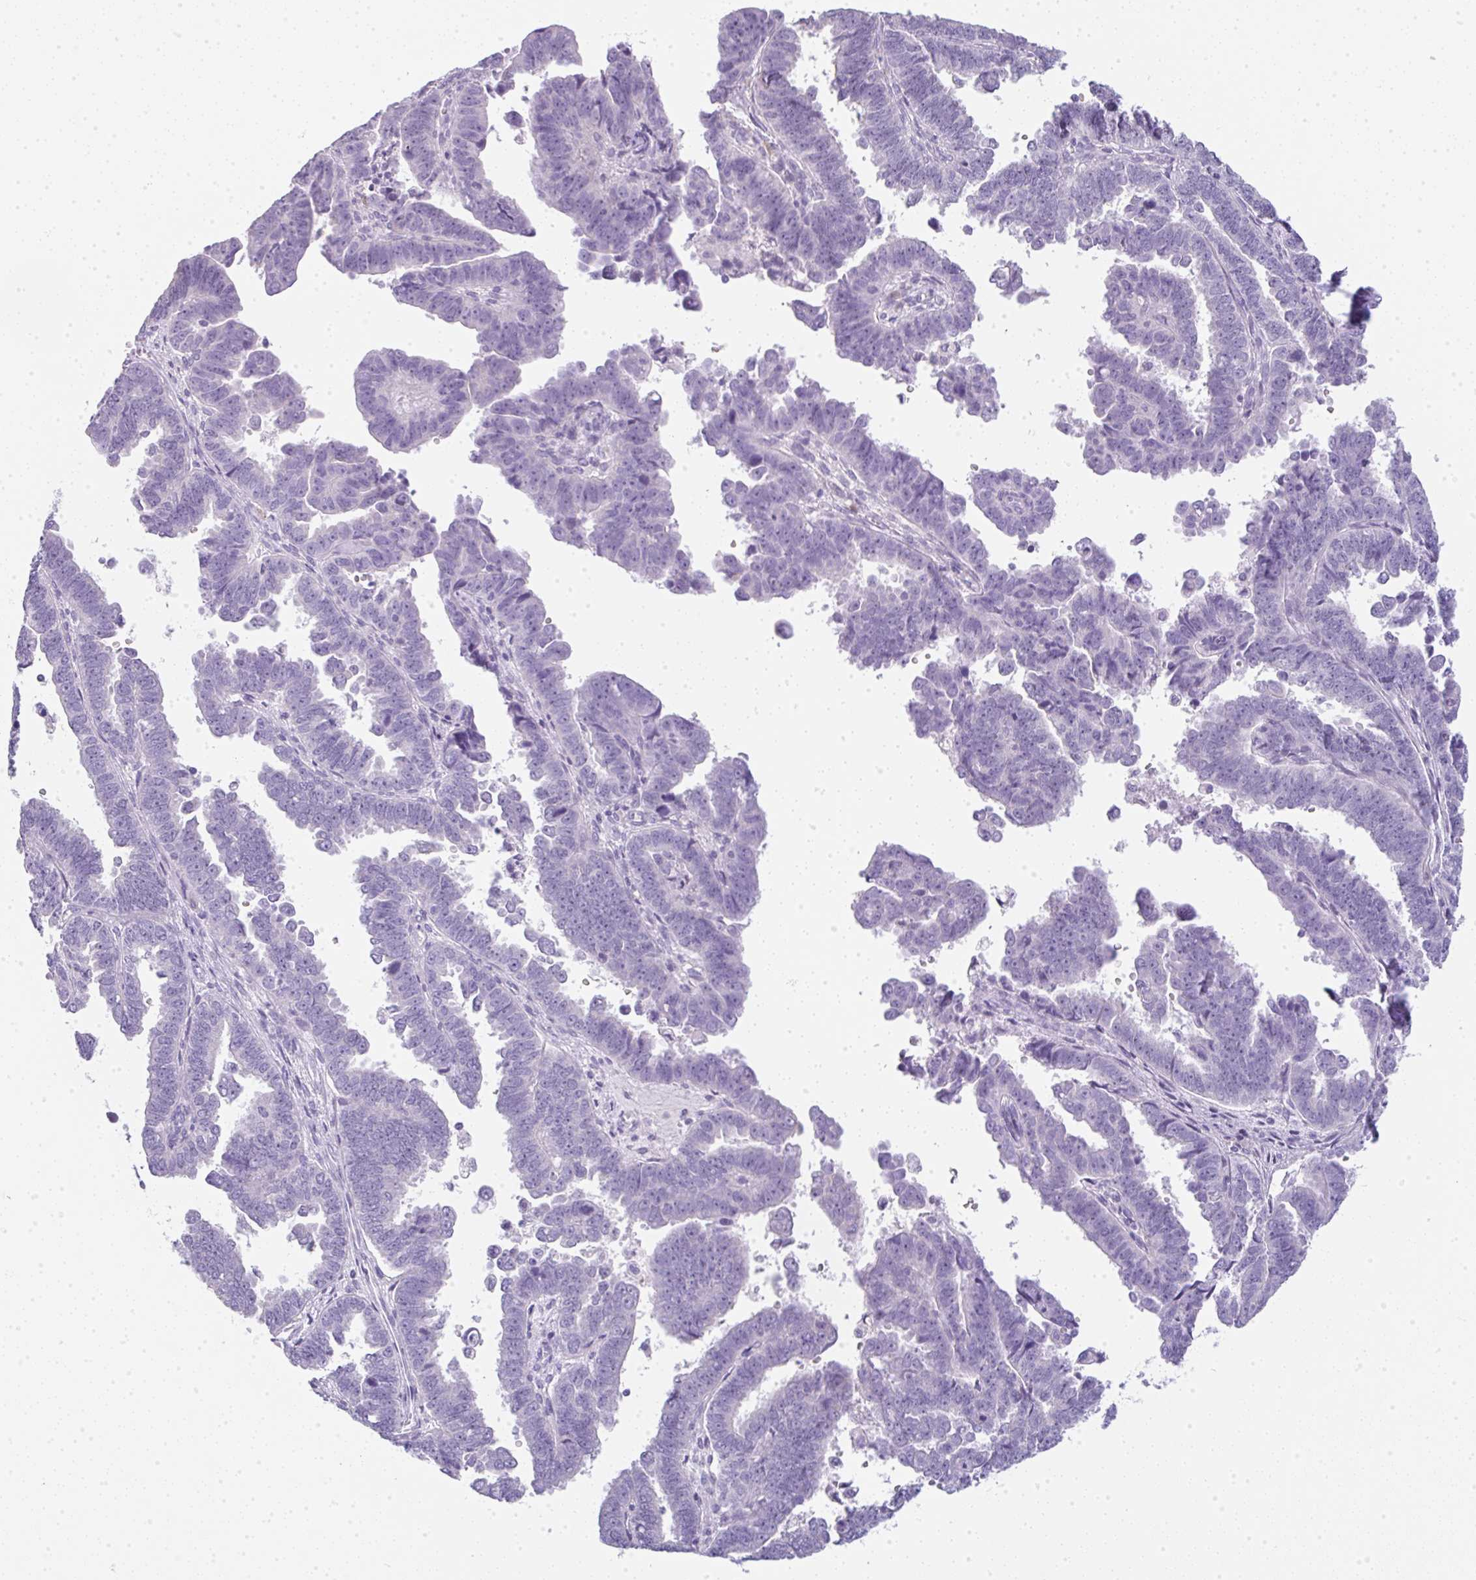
{"staining": {"intensity": "negative", "quantity": "none", "location": "none"}, "tissue": "endometrial cancer", "cell_type": "Tumor cells", "image_type": "cancer", "snomed": [{"axis": "morphology", "description": "Adenocarcinoma, NOS"}, {"axis": "topography", "description": "Endometrium"}], "caption": "Immunohistochemistry histopathology image of human adenocarcinoma (endometrial) stained for a protein (brown), which demonstrates no expression in tumor cells.", "gene": "LPAR4", "patient": {"sex": "female", "age": 75}}